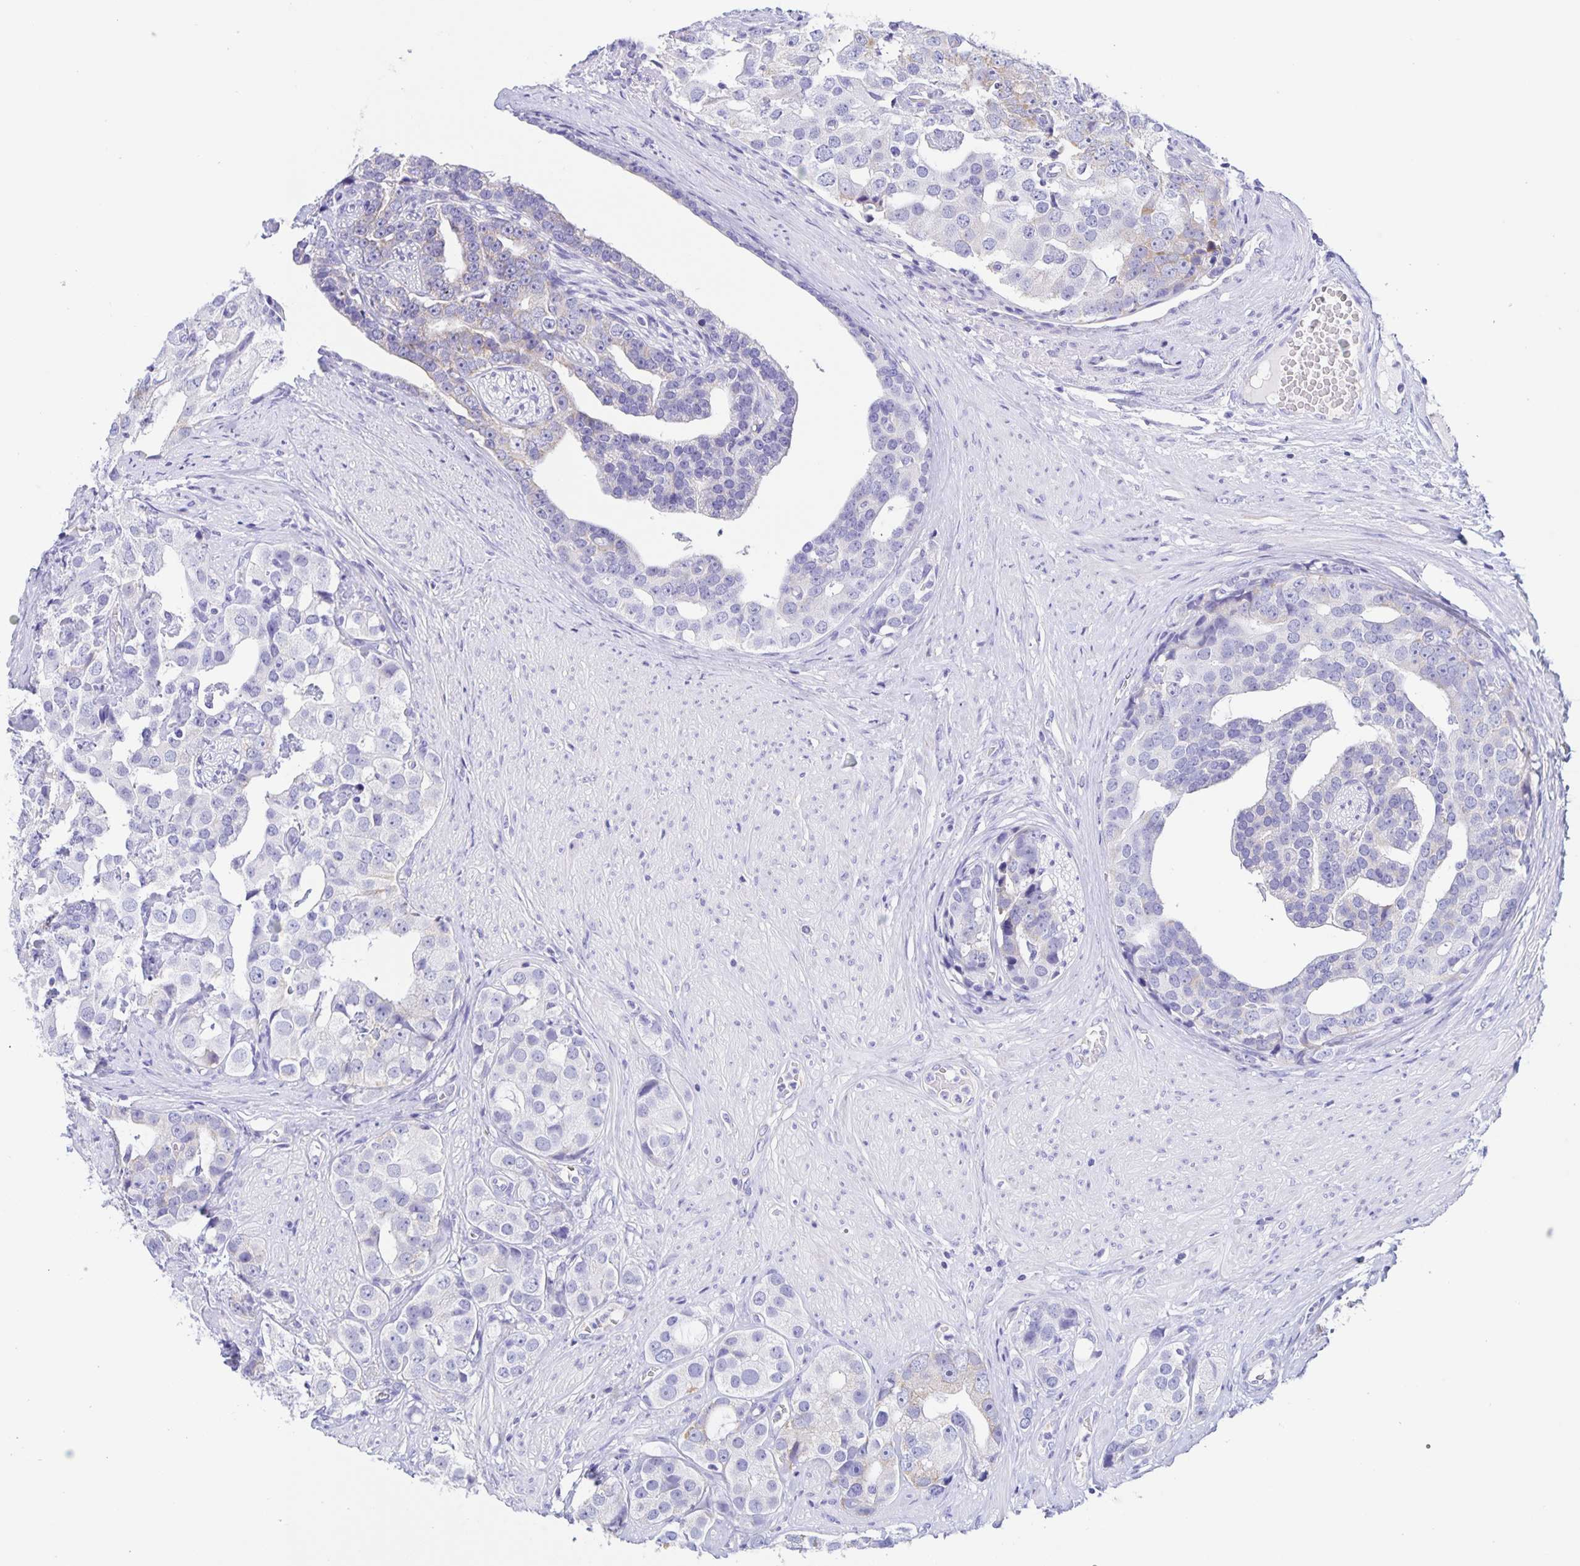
{"staining": {"intensity": "negative", "quantity": "none", "location": "none"}, "tissue": "prostate cancer", "cell_type": "Tumor cells", "image_type": "cancer", "snomed": [{"axis": "morphology", "description": "Adenocarcinoma, High grade"}, {"axis": "topography", "description": "Prostate"}], "caption": "Histopathology image shows no protein positivity in tumor cells of prostate adenocarcinoma (high-grade) tissue.", "gene": "DMBT1", "patient": {"sex": "male", "age": 71}}